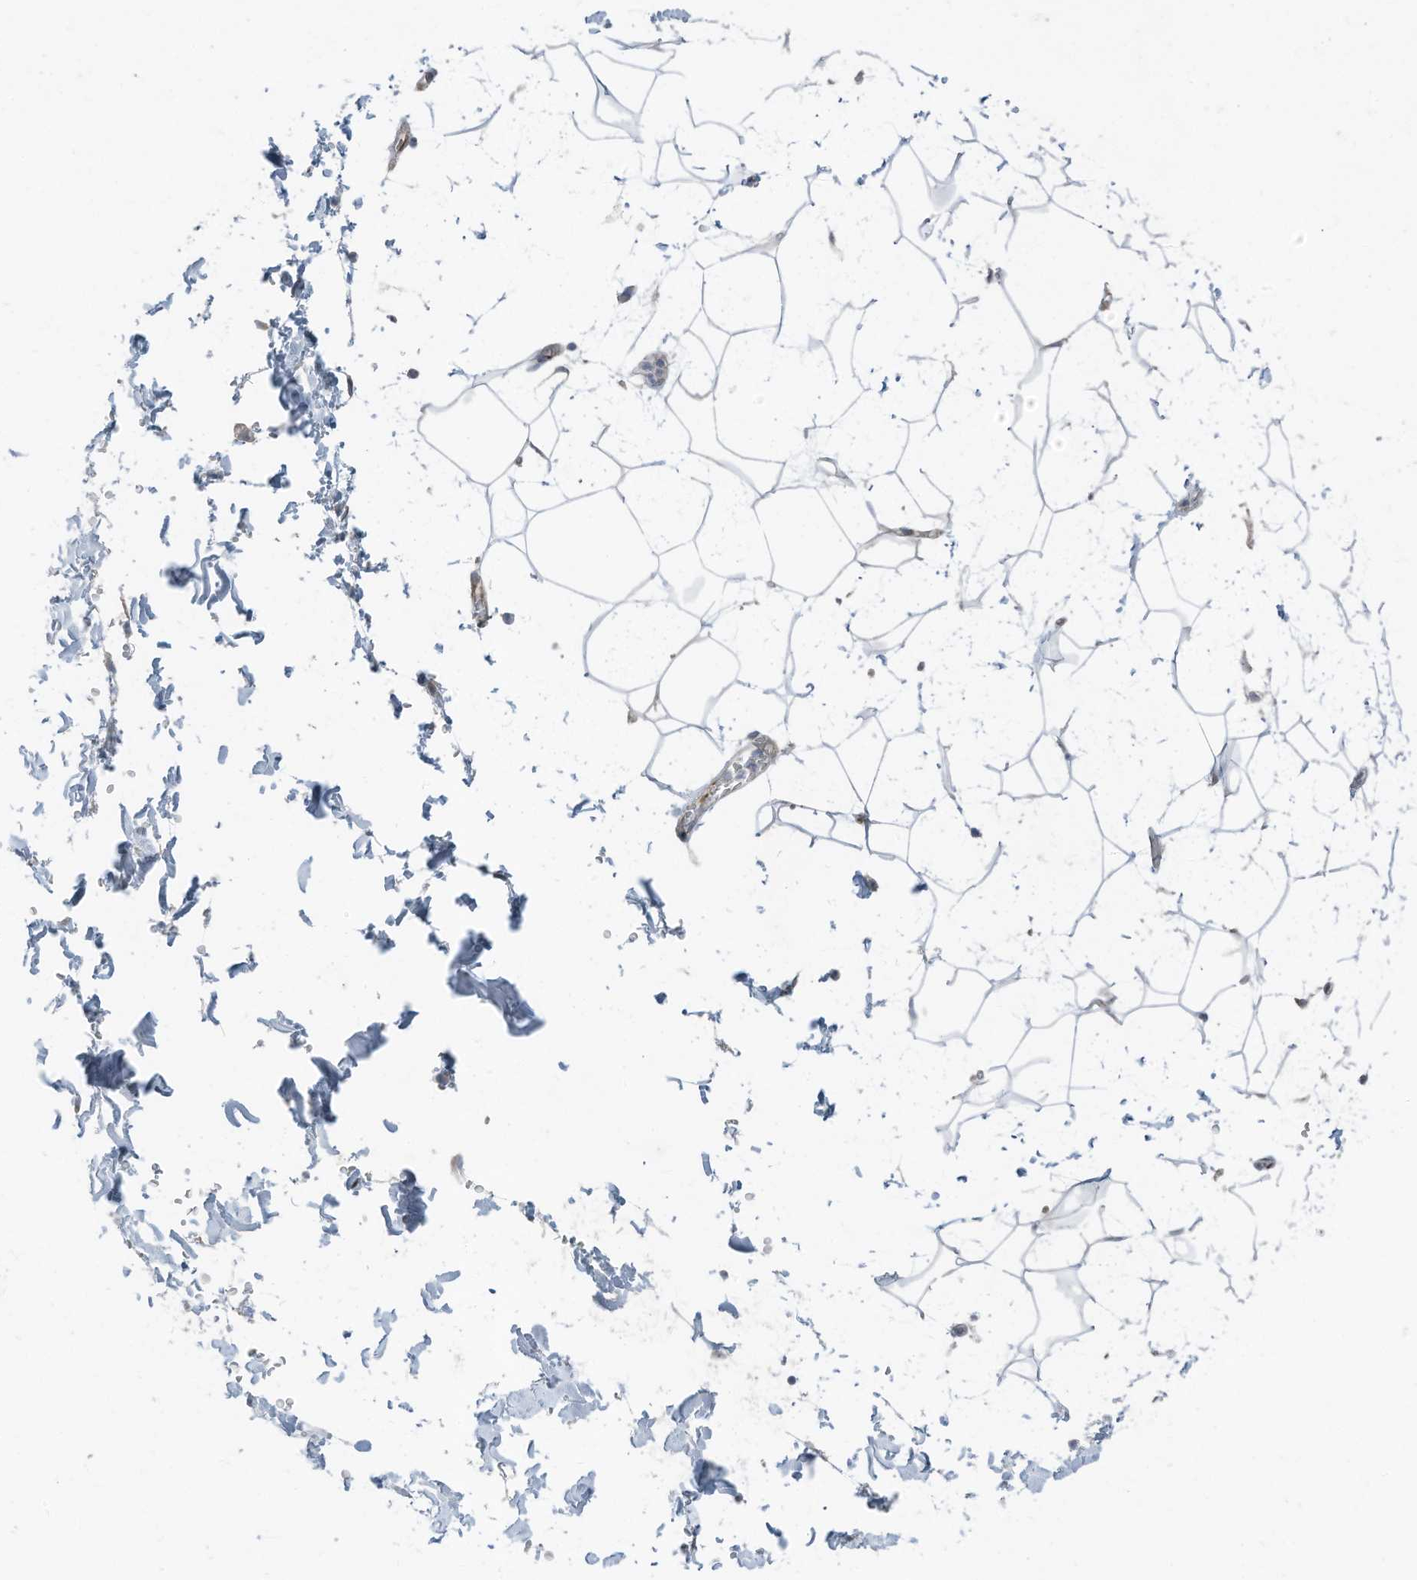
{"staining": {"intensity": "negative", "quantity": "none", "location": "none"}, "tissue": "adipose tissue", "cell_type": "Adipocytes", "image_type": "normal", "snomed": [{"axis": "morphology", "description": "Normal tissue, NOS"}, {"axis": "topography", "description": "Soft tissue"}], "caption": "The immunohistochemistry (IHC) micrograph has no significant expression in adipocytes of adipose tissue.", "gene": "ARHGEF33", "patient": {"sex": "male", "age": 72}}